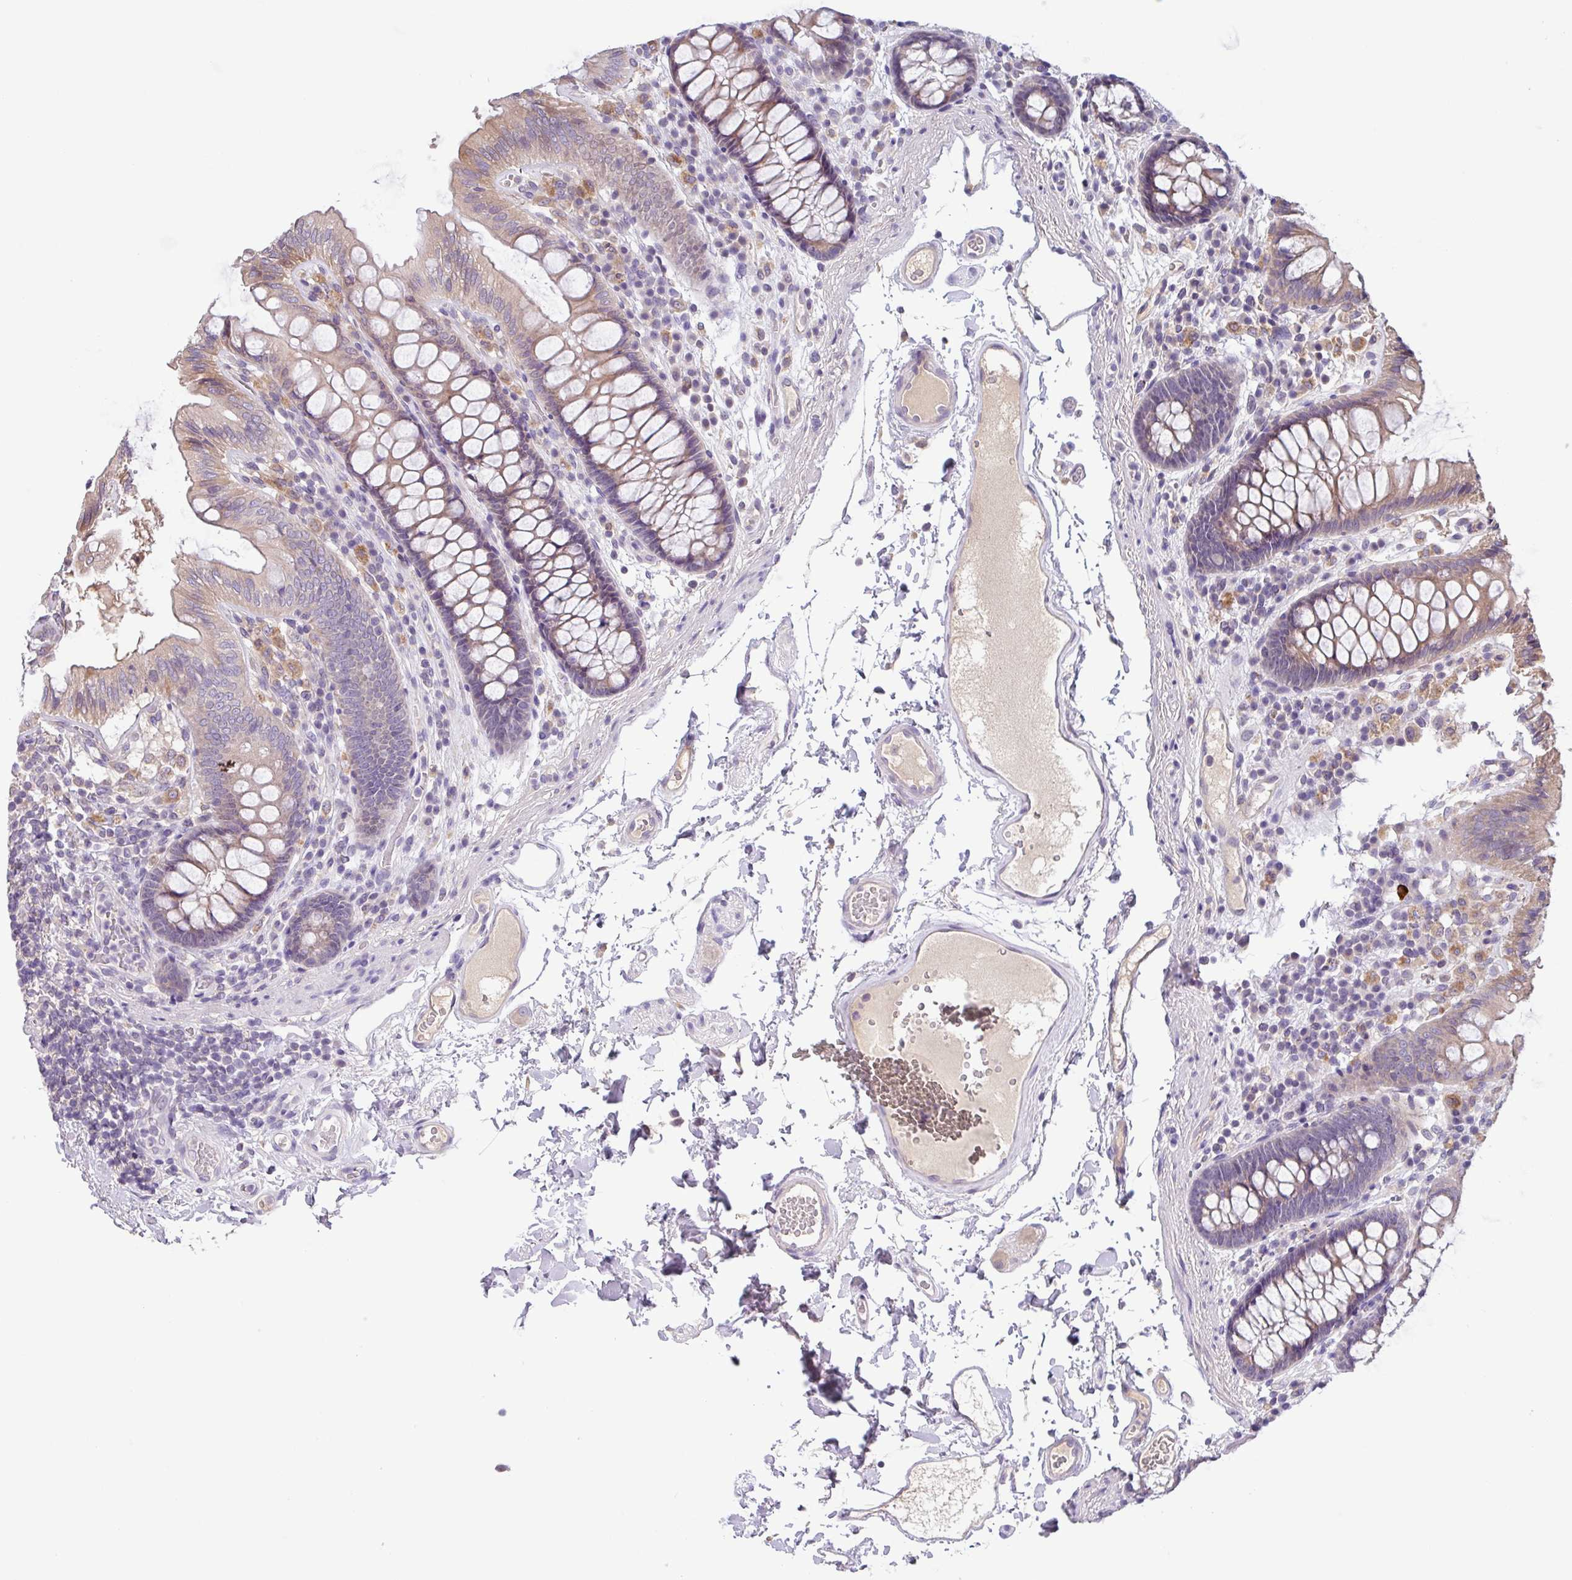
{"staining": {"intensity": "negative", "quantity": "none", "location": "none"}, "tissue": "colon", "cell_type": "Endothelial cells", "image_type": "normal", "snomed": [{"axis": "morphology", "description": "Normal tissue, NOS"}, {"axis": "topography", "description": "Colon"}], "caption": "Endothelial cells are negative for protein expression in benign human colon.", "gene": "SFTPB", "patient": {"sex": "male", "age": 84}}